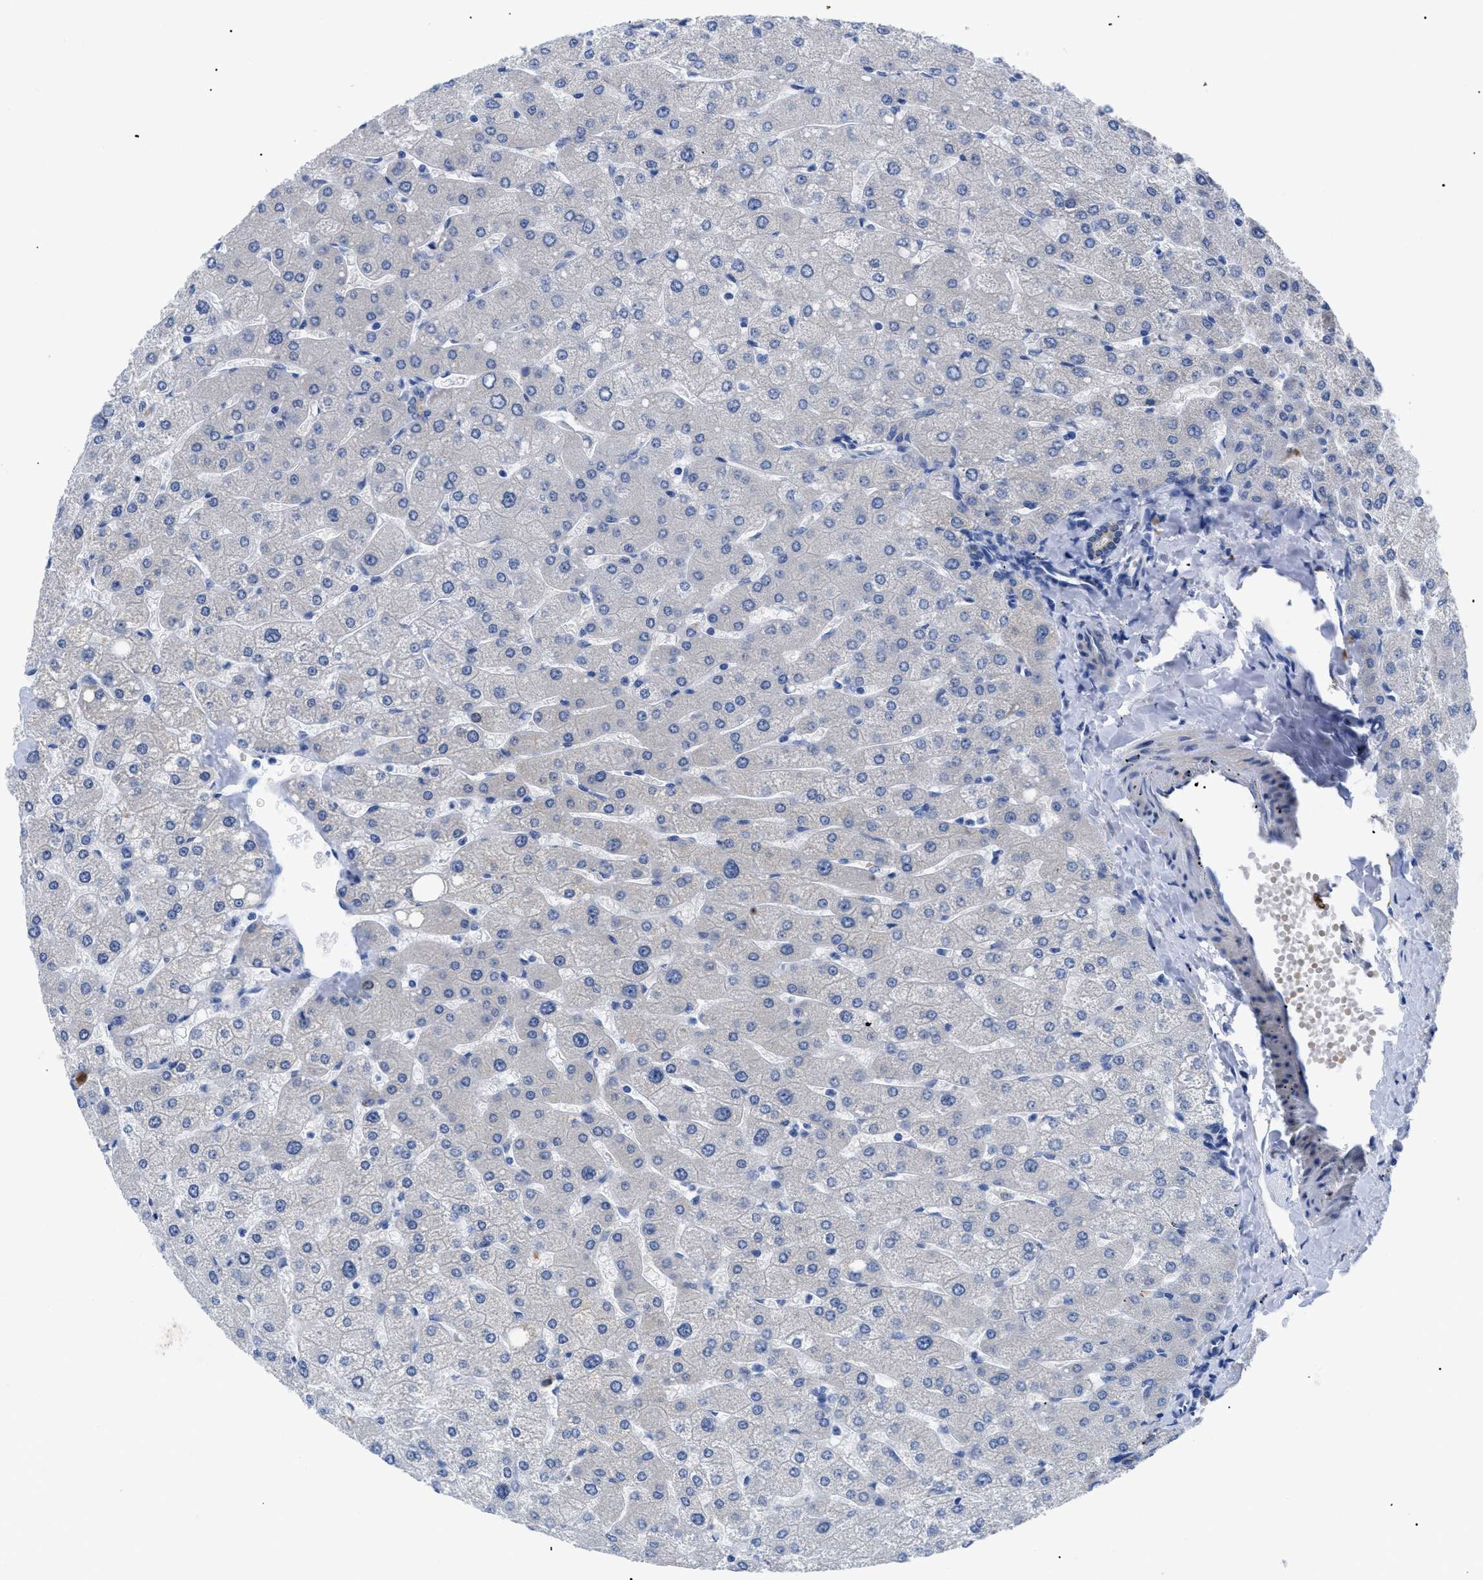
{"staining": {"intensity": "negative", "quantity": "none", "location": "none"}, "tissue": "liver", "cell_type": "Cholangiocytes", "image_type": "normal", "snomed": [{"axis": "morphology", "description": "Normal tissue, NOS"}, {"axis": "topography", "description": "Liver"}], "caption": "Normal liver was stained to show a protein in brown. There is no significant expression in cholangiocytes. Brightfield microscopy of immunohistochemistry (IHC) stained with DAB (3,3'-diaminobenzidine) (brown) and hematoxylin (blue), captured at high magnification.", "gene": "TMEM68", "patient": {"sex": "male", "age": 55}}